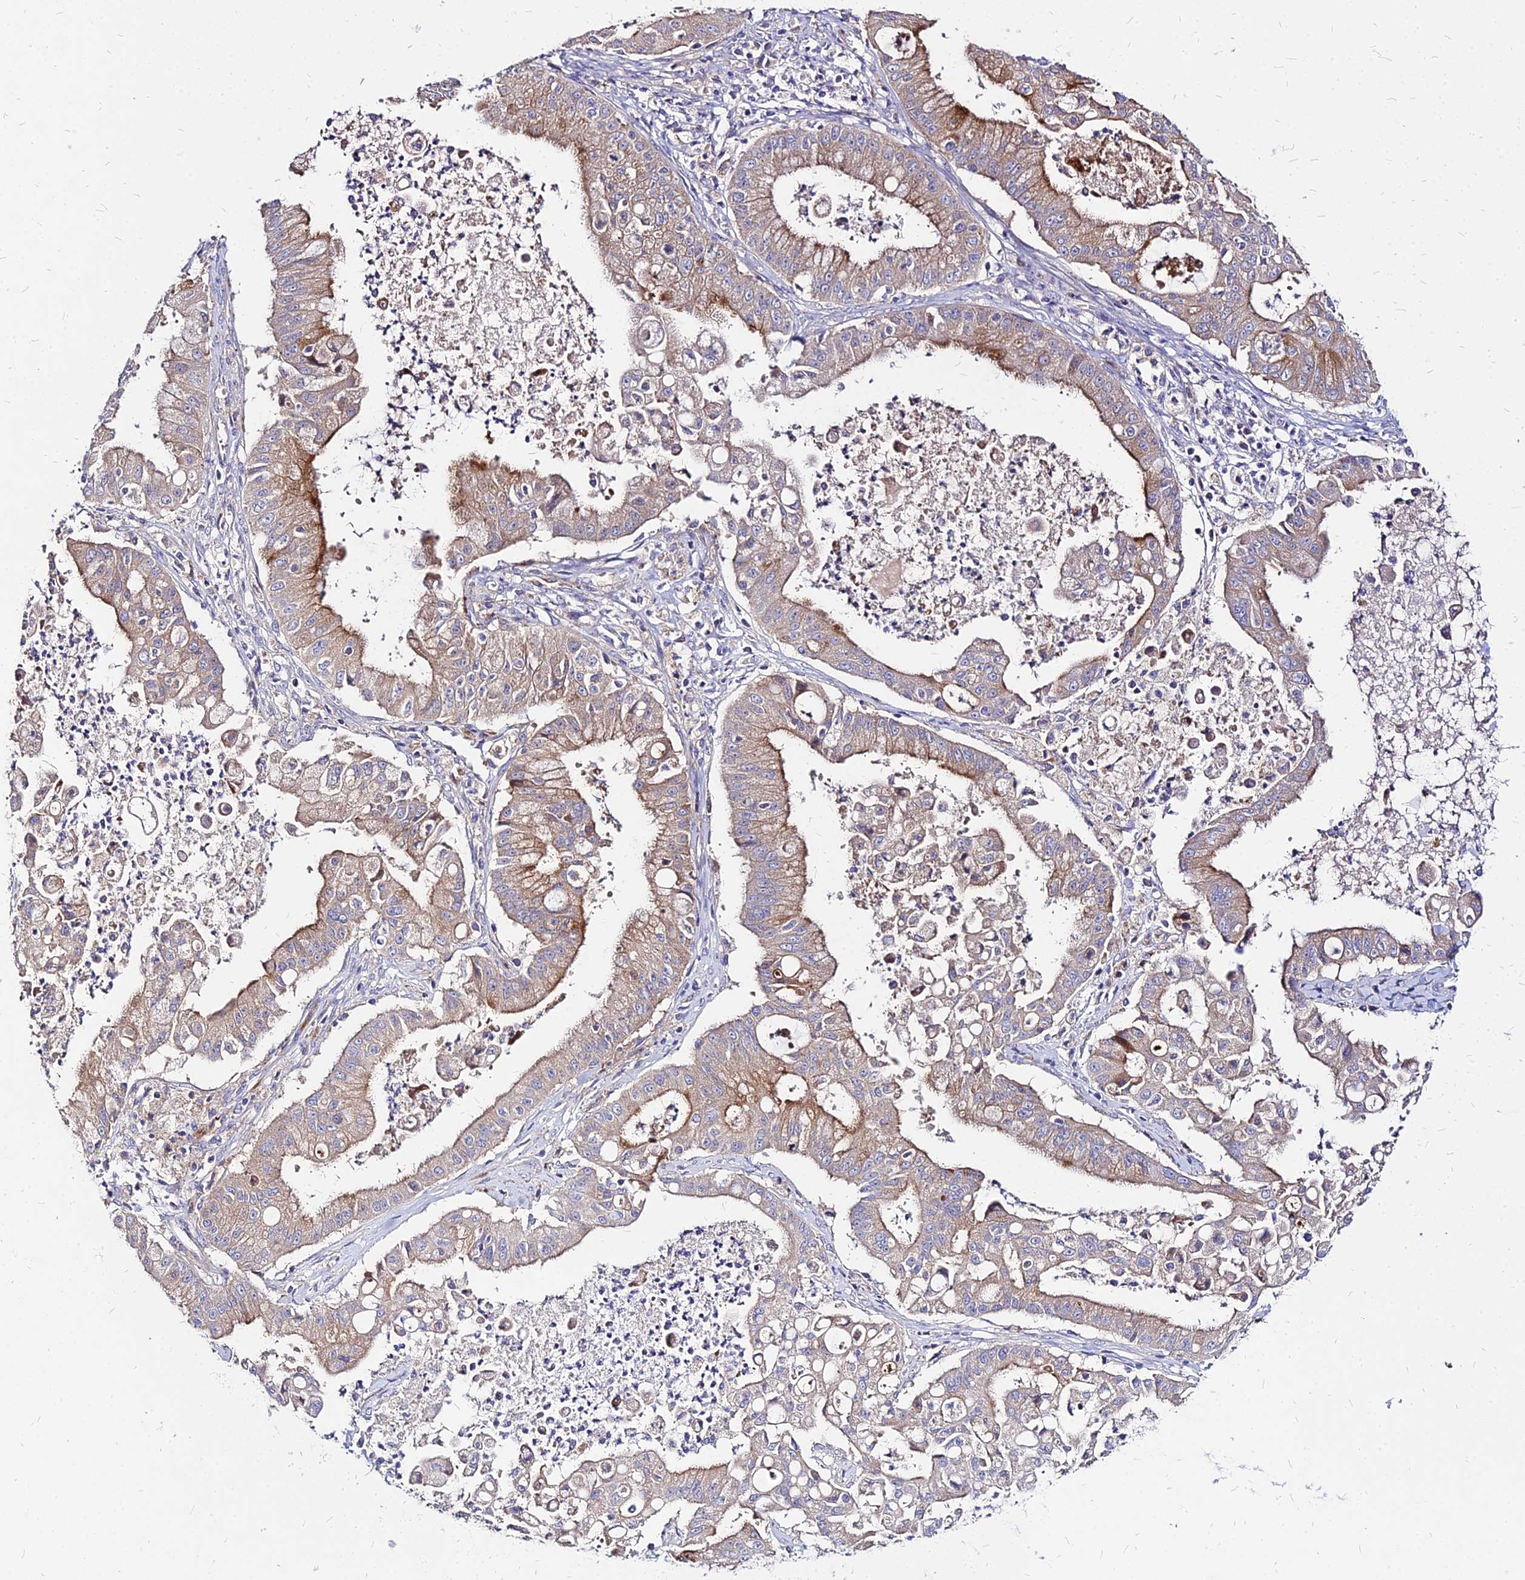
{"staining": {"intensity": "moderate", "quantity": ">75%", "location": "cytoplasmic/membranous"}, "tissue": "ovarian cancer", "cell_type": "Tumor cells", "image_type": "cancer", "snomed": [{"axis": "morphology", "description": "Cystadenocarcinoma, mucinous, NOS"}, {"axis": "topography", "description": "Ovary"}], "caption": "Ovarian cancer (mucinous cystadenocarcinoma) stained with a brown dye shows moderate cytoplasmic/membranous positive expression in about >75% of tumor cells.", "gene": "COMMD10", "patient": {"sex": "female", "age": 70}}